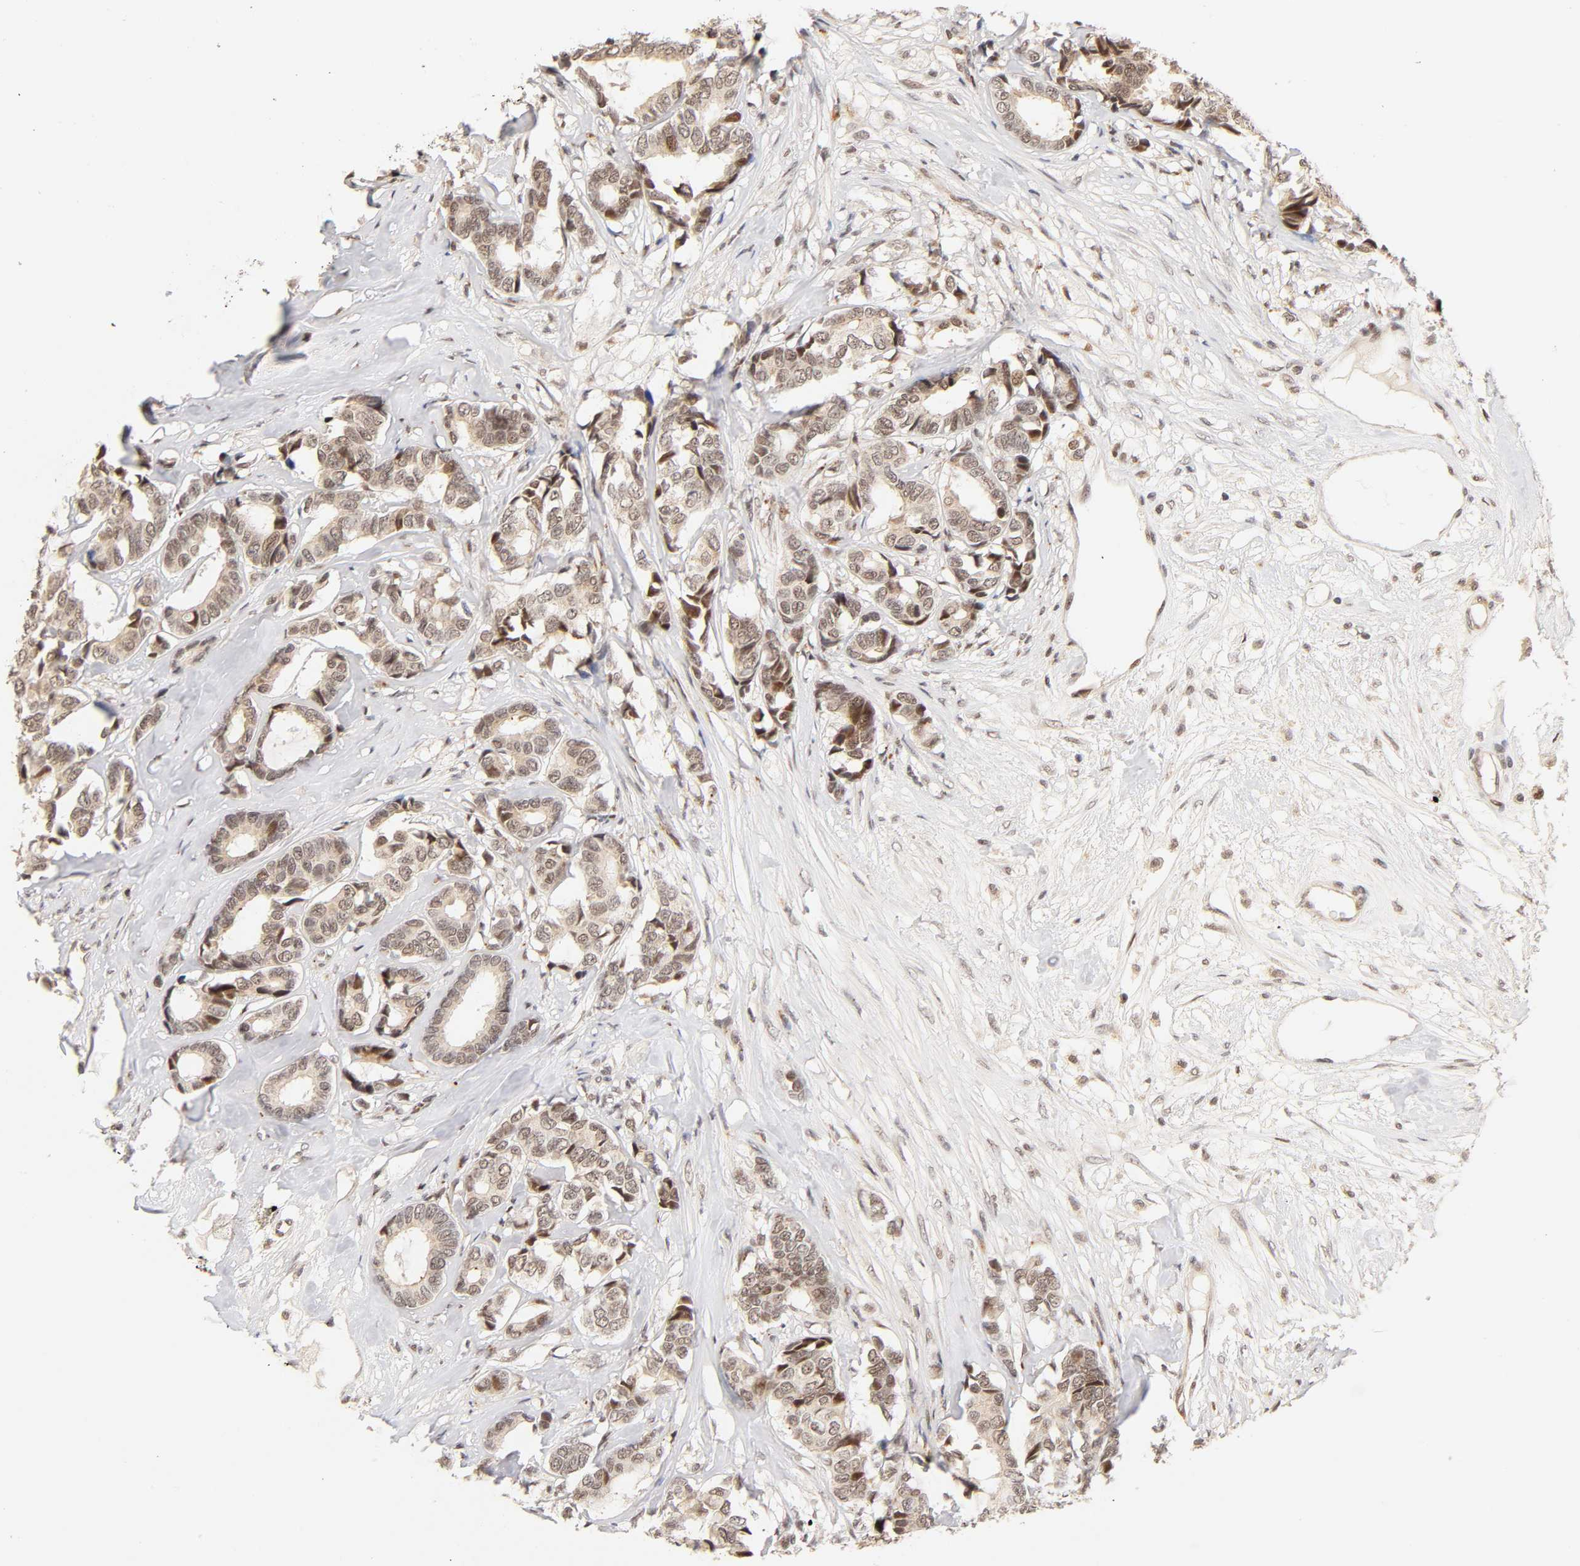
{"staining": {"intensity": "moderate", "quantity": ">75%", "location": "cytoplasmic/membranous,nuclear"}, "tissue": "breast cancer", "cell_type": "Tumor cells", "image_type": "cancer", "snomed": [{"axis": "morphology", "description": "Duct carcinoma"}, {"axis": "topography", "description": "Breast"}], "caption": "A brown stain shows moderate cytoplasmic/membranous and nuclear positivity of a protein in human breast cancer (intraductal carcinoma) tumor cells. The protein of interest is shown in brown color, while the nuclei are stained blue.", "gene": "TAF10", "patient": {"sex": "female", "age": 87}}